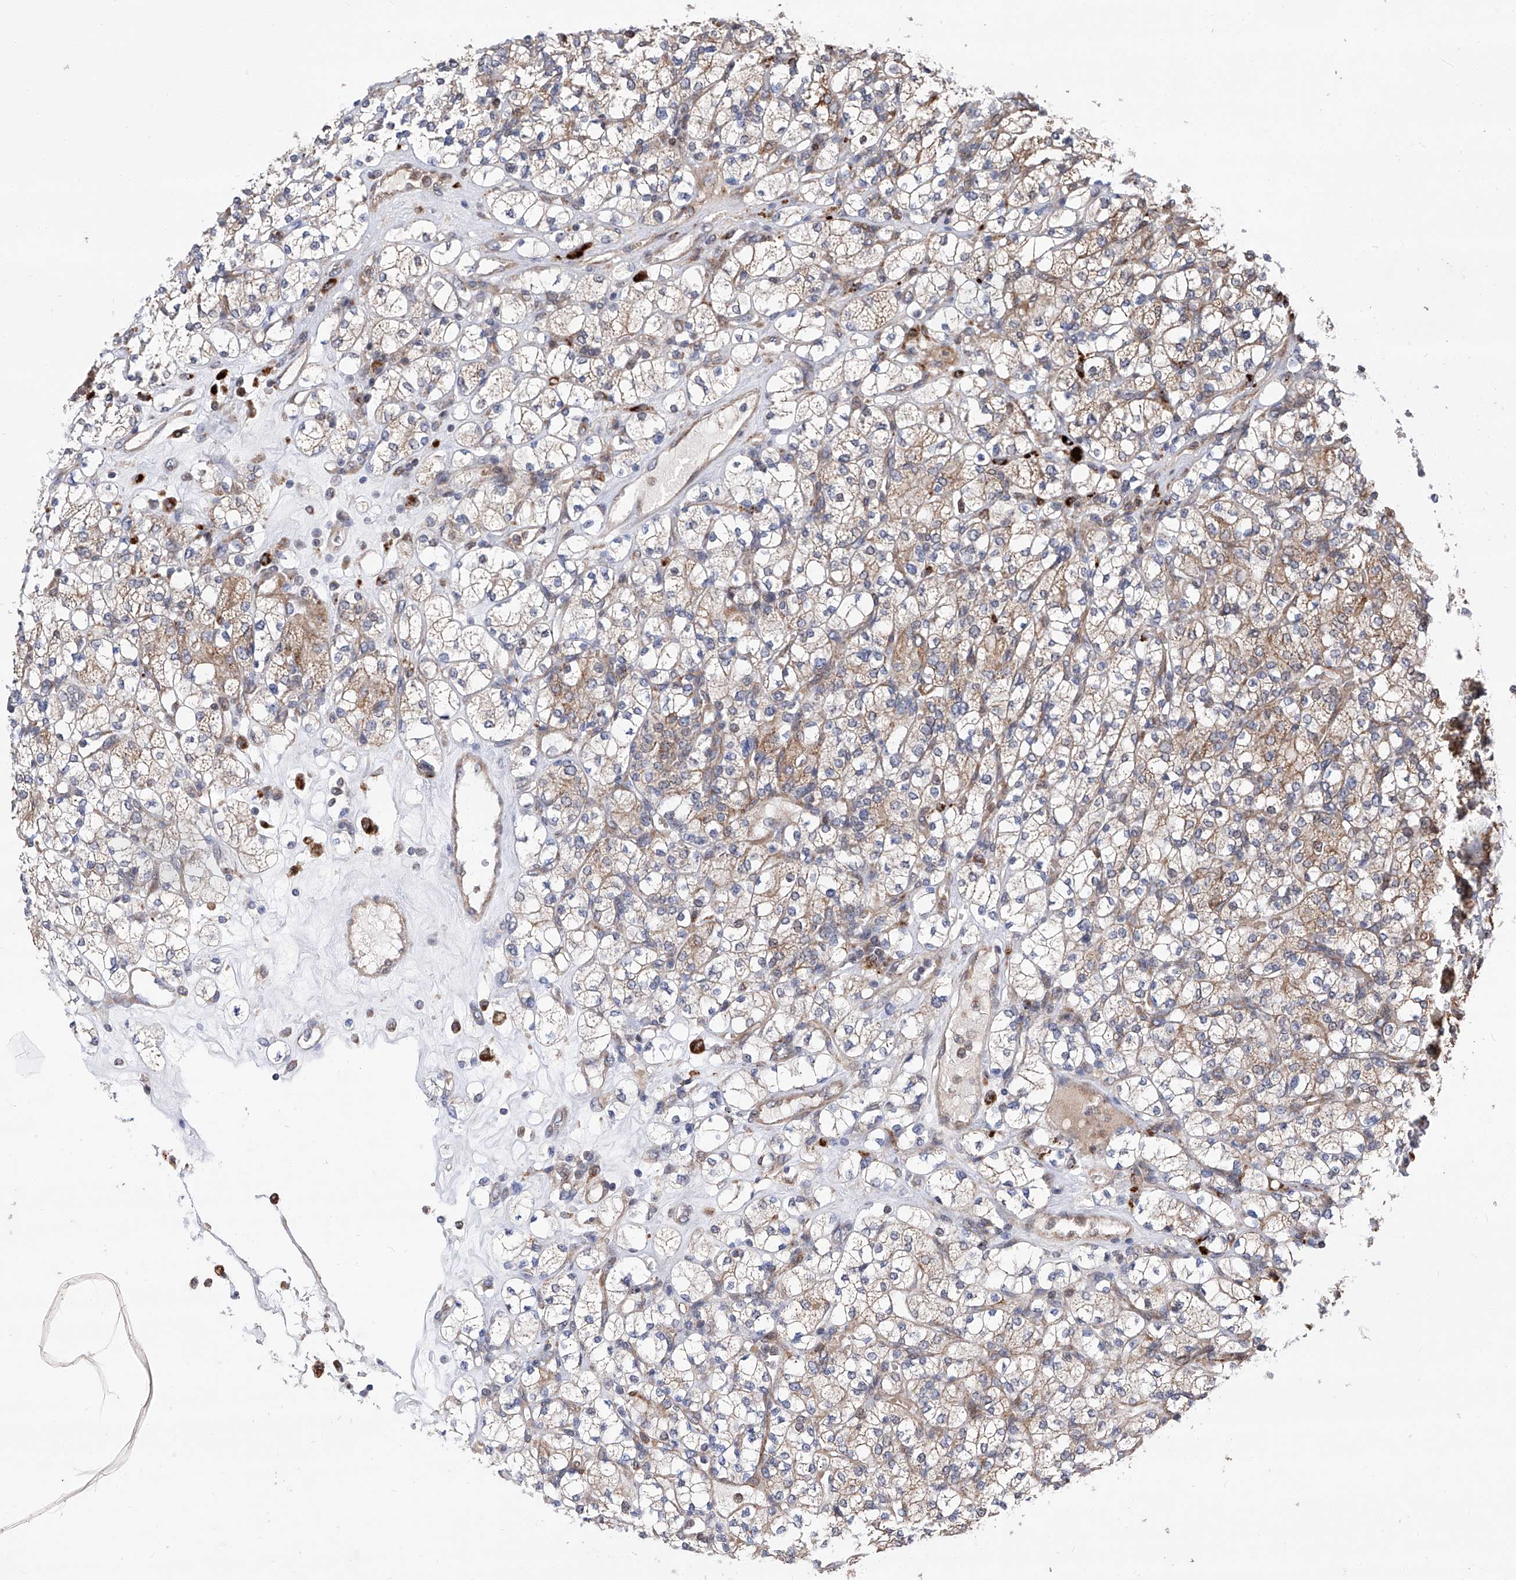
{"staining": {"intensity": "weak", "quantity": ">75%", "location": "cytoplasmic/membranous"}, "tissue": "renal cancer", "cell_type": "Tumor cells", "image_type": "cancer", "snomed": [{"axis": "morphology", "description": "Adenocarcinoma, NOS"}, {"axis": "topography", "description": "Kidney"}], "caption": "Immunohistochemical staining of renal cancer (adenocarcinoma) displays weak cytoplasmic/membranous protein positivity in about >75% of tumor cells. (IHC, brightfield microscopy, high magnification).", "gene": "FARP2", "patient": {"sex": "male", "age": 77}}